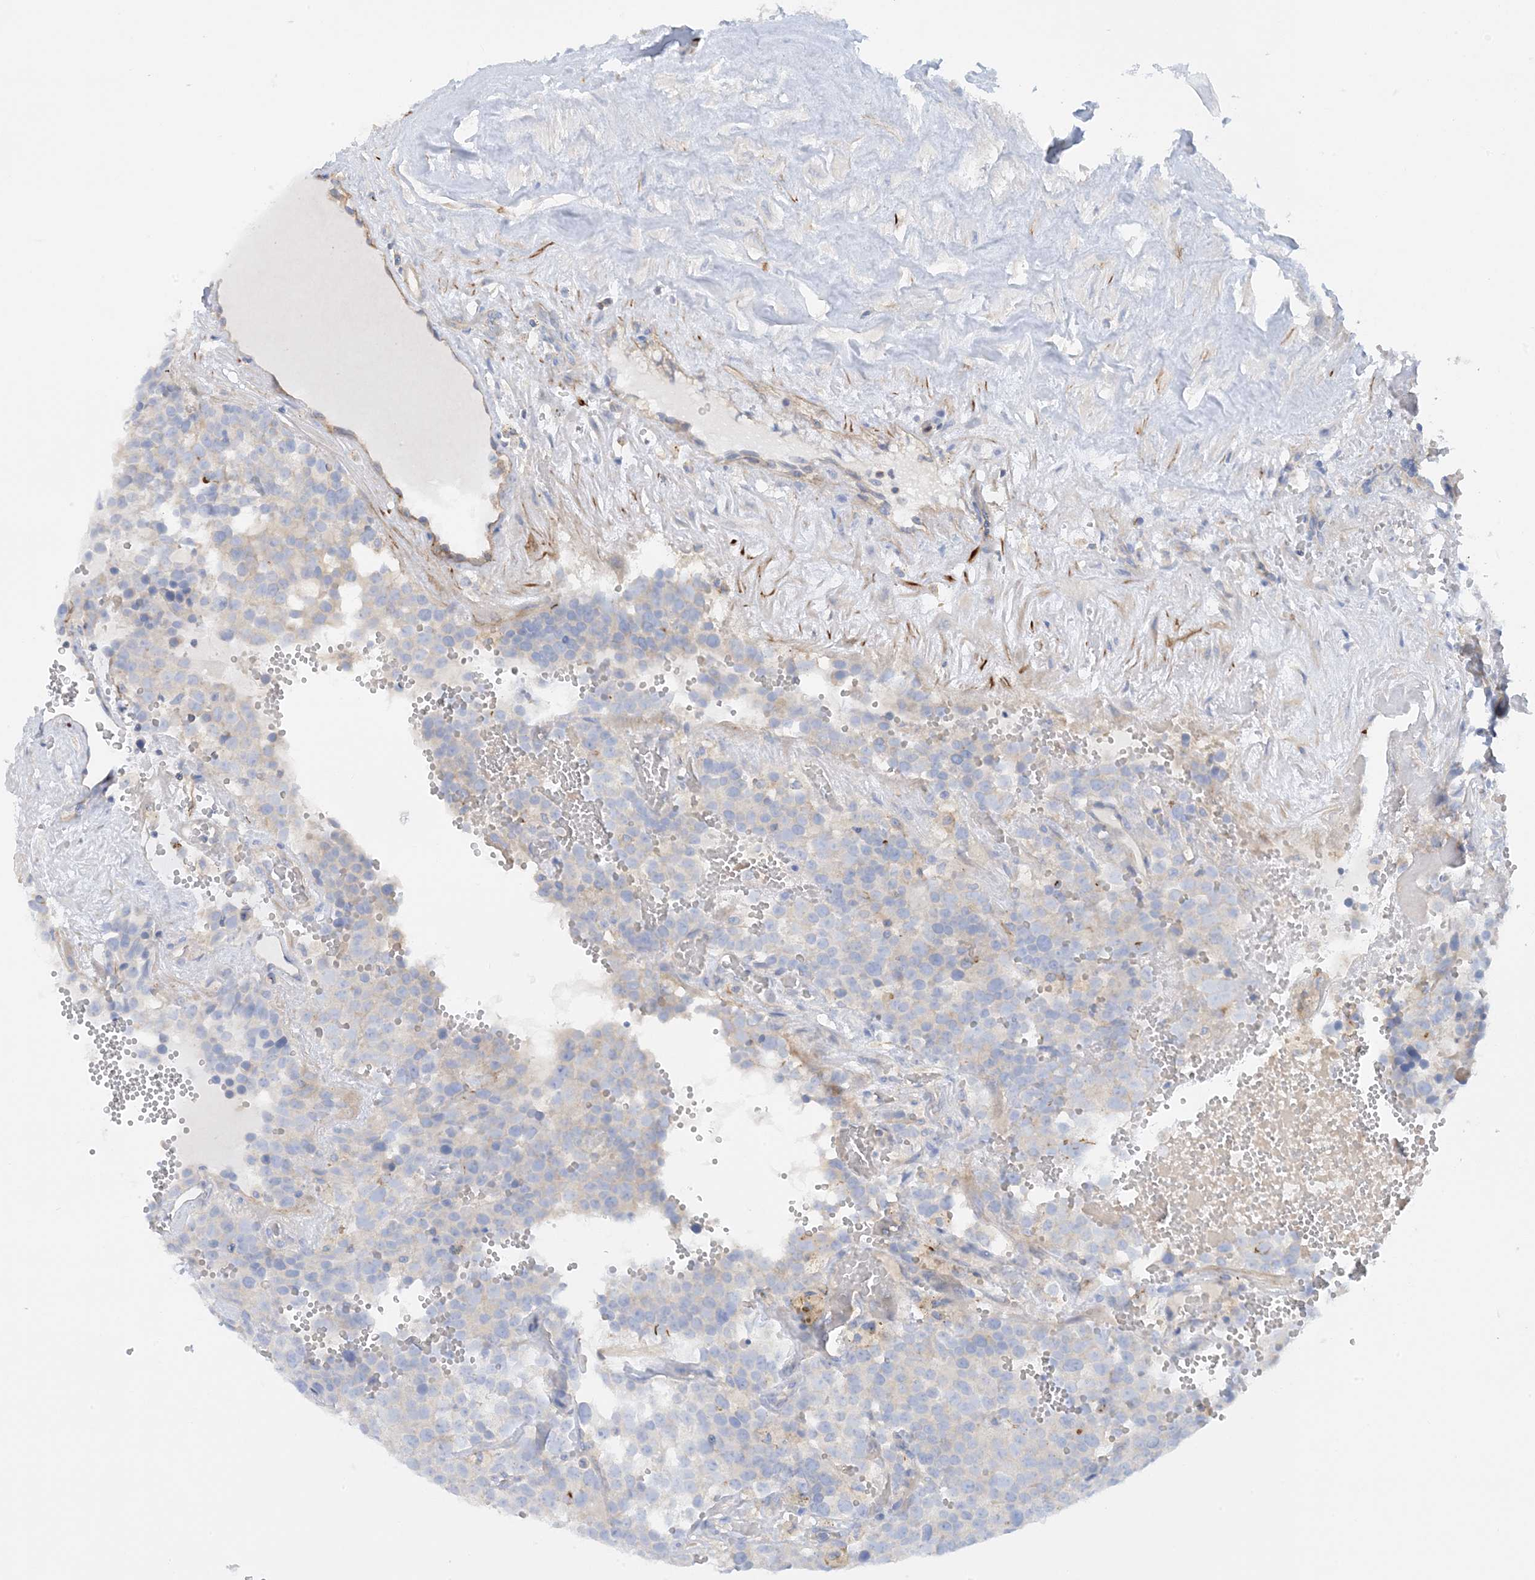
{"staining": {"intensity": "negative", "quantity": "none", "location": "none"}, "tissue": "testis cancer", "cell_type": "Tumor cells", "image_type": "cancer", "snomed": [{"axis": "morphology", "description": "Seminoma, NOS"}, {"axis": "topography", "description": "Testis"}], "caption": "High power microscopy micrograph of an immunohistochemistry (IHC) photomicrograph of testis cancer, revealing no significant positivity in tumor cells. The staining was performed using DAB to visualize the protein expression in brown, while the nuclei were stained in blue with hematoxylin (Magnification: 20x).", "gene": "CALHM5", "patient": {"sex": "male", "age": 71}}